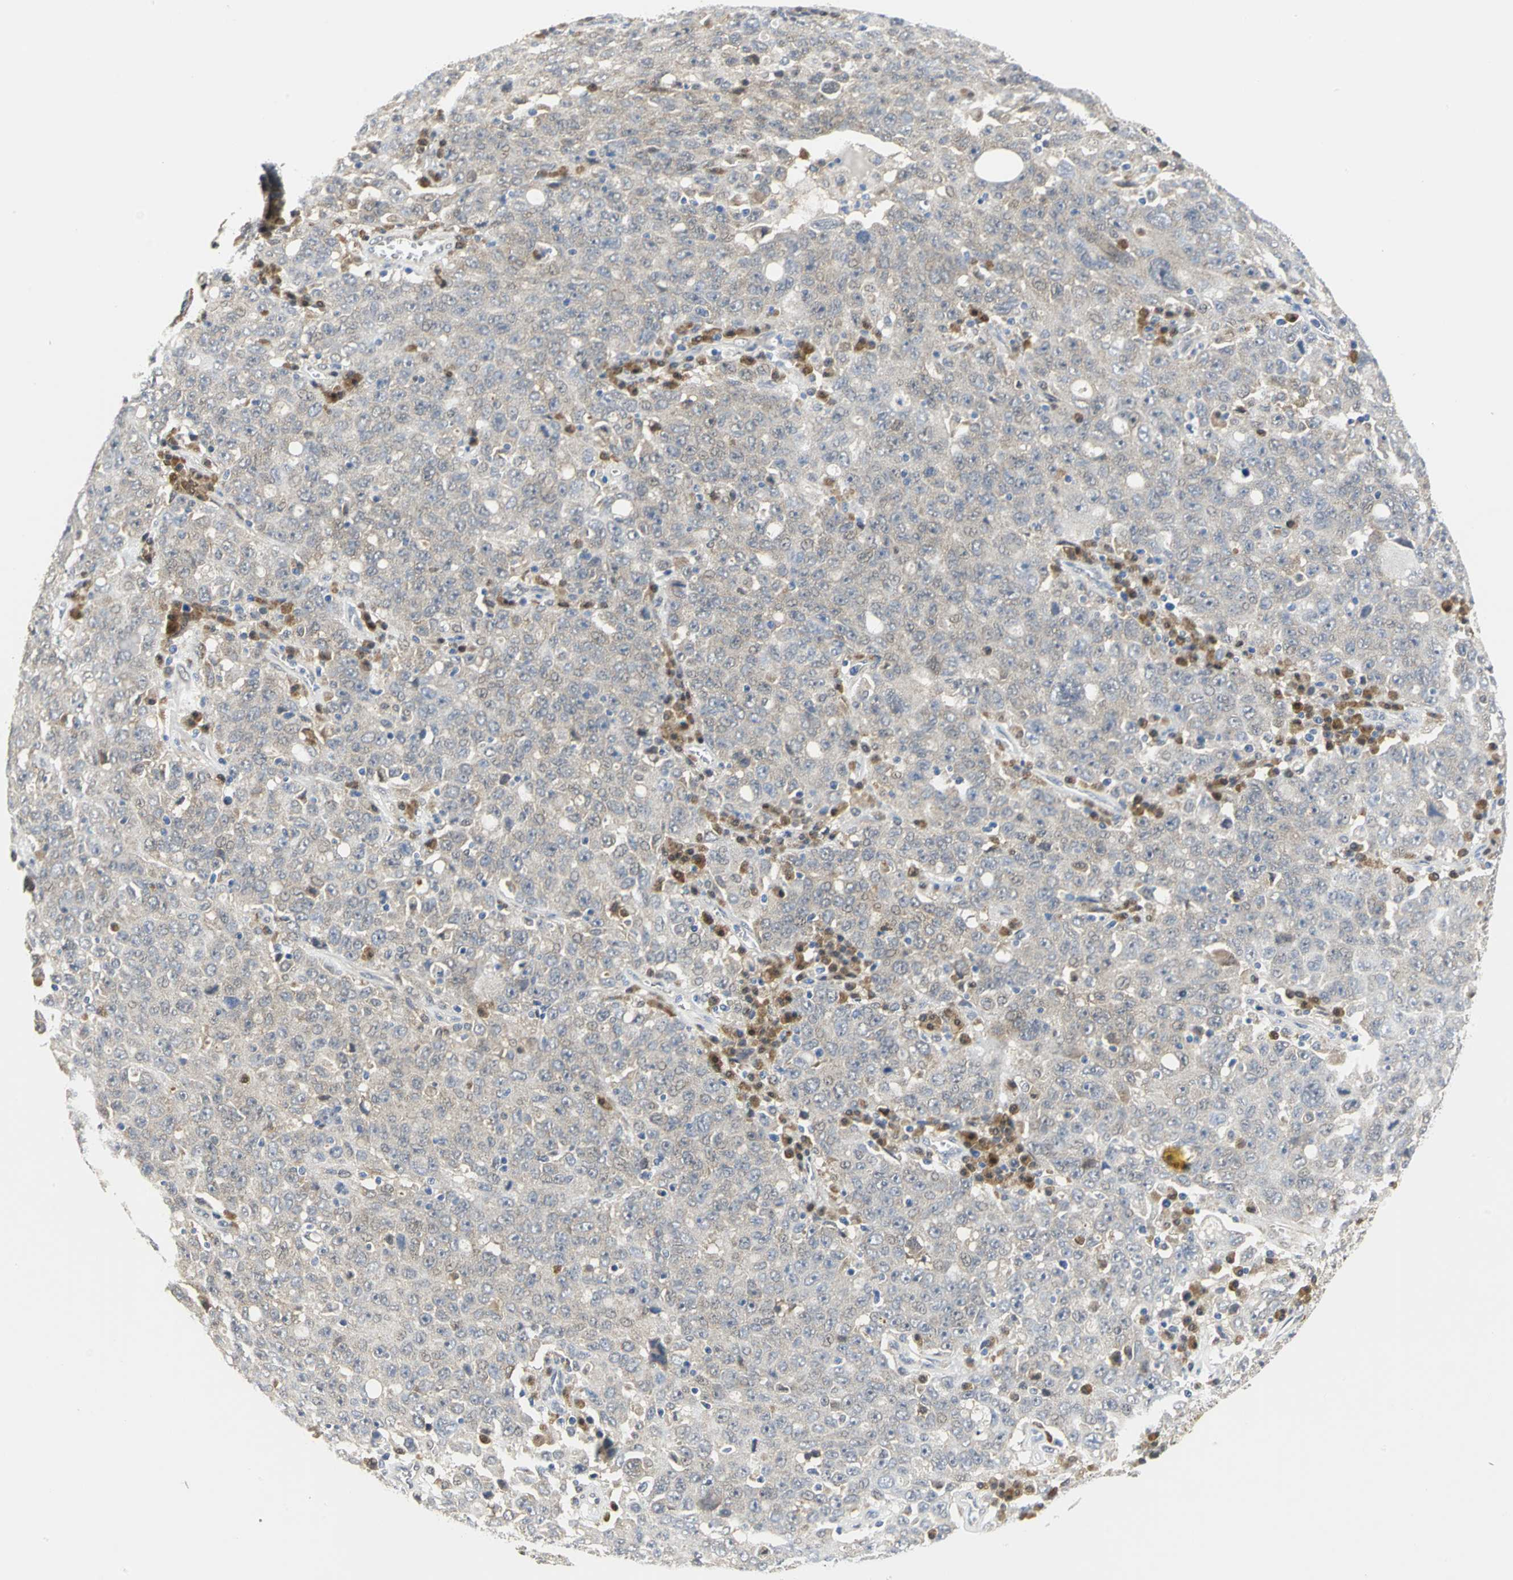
{"staining": {"intensity": "weak", "quantity": "<25%", "location": "cytoplasmic/membranous"}, "tissue": "ovarian cancer", "cell_type": "Tumor cells", "image_type": "cancer", "snomed": [{"axis": "morphology", "description": "Carcinoma, endometroid"}, {"axis": "topography", "description": "Ovary"}], "caption": "Human ovarian endometroid carcinoma stained for a protein using immunohistochemistry reveals no expression in tumor cells.", "gene": "PGM3", "patient": {"sex": "female", "age": 62}}